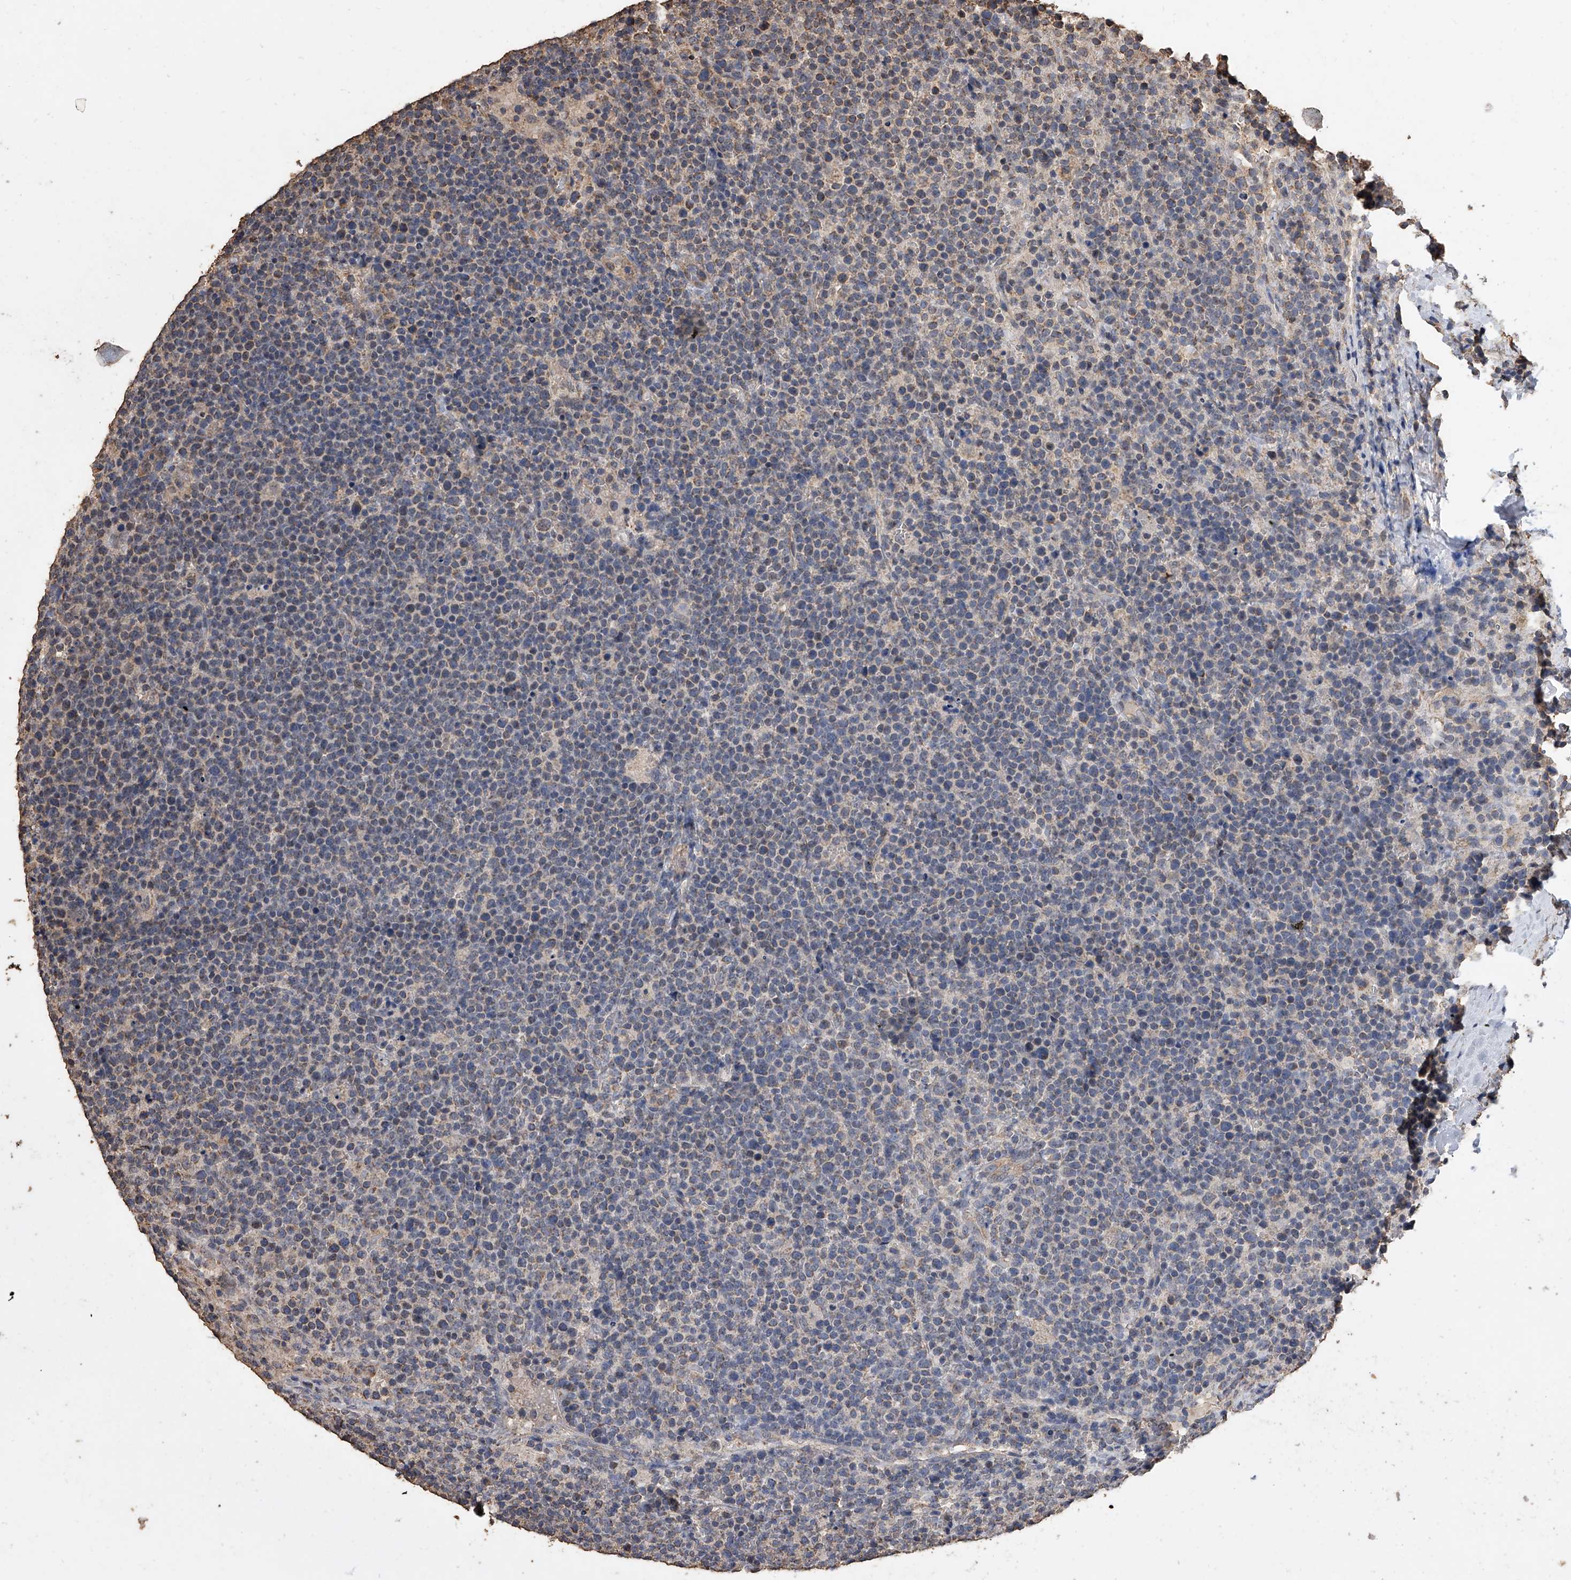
{"staining": {"intensity": "moderate", "quantity": "<25%", "location": "cytoplasmic/membranous"}, "tissue": "lymphoma", "cell_type": "Tumor cells", "image_type": "cancer", "snomed": [{"axis": "morphology", "description": "Malignant lymphoma, non-Hodgkin's type, High grade"}, {"axis": "topography", "description": "Lymph node"}], "caption": "Protein expression analysis of human lymphoma reveals moderate cytoplasmic/membranous positivity in approximately <25% of tumor cells.", "gene": "MRPL28", "patient": {"sex": "male", "age": 61}}